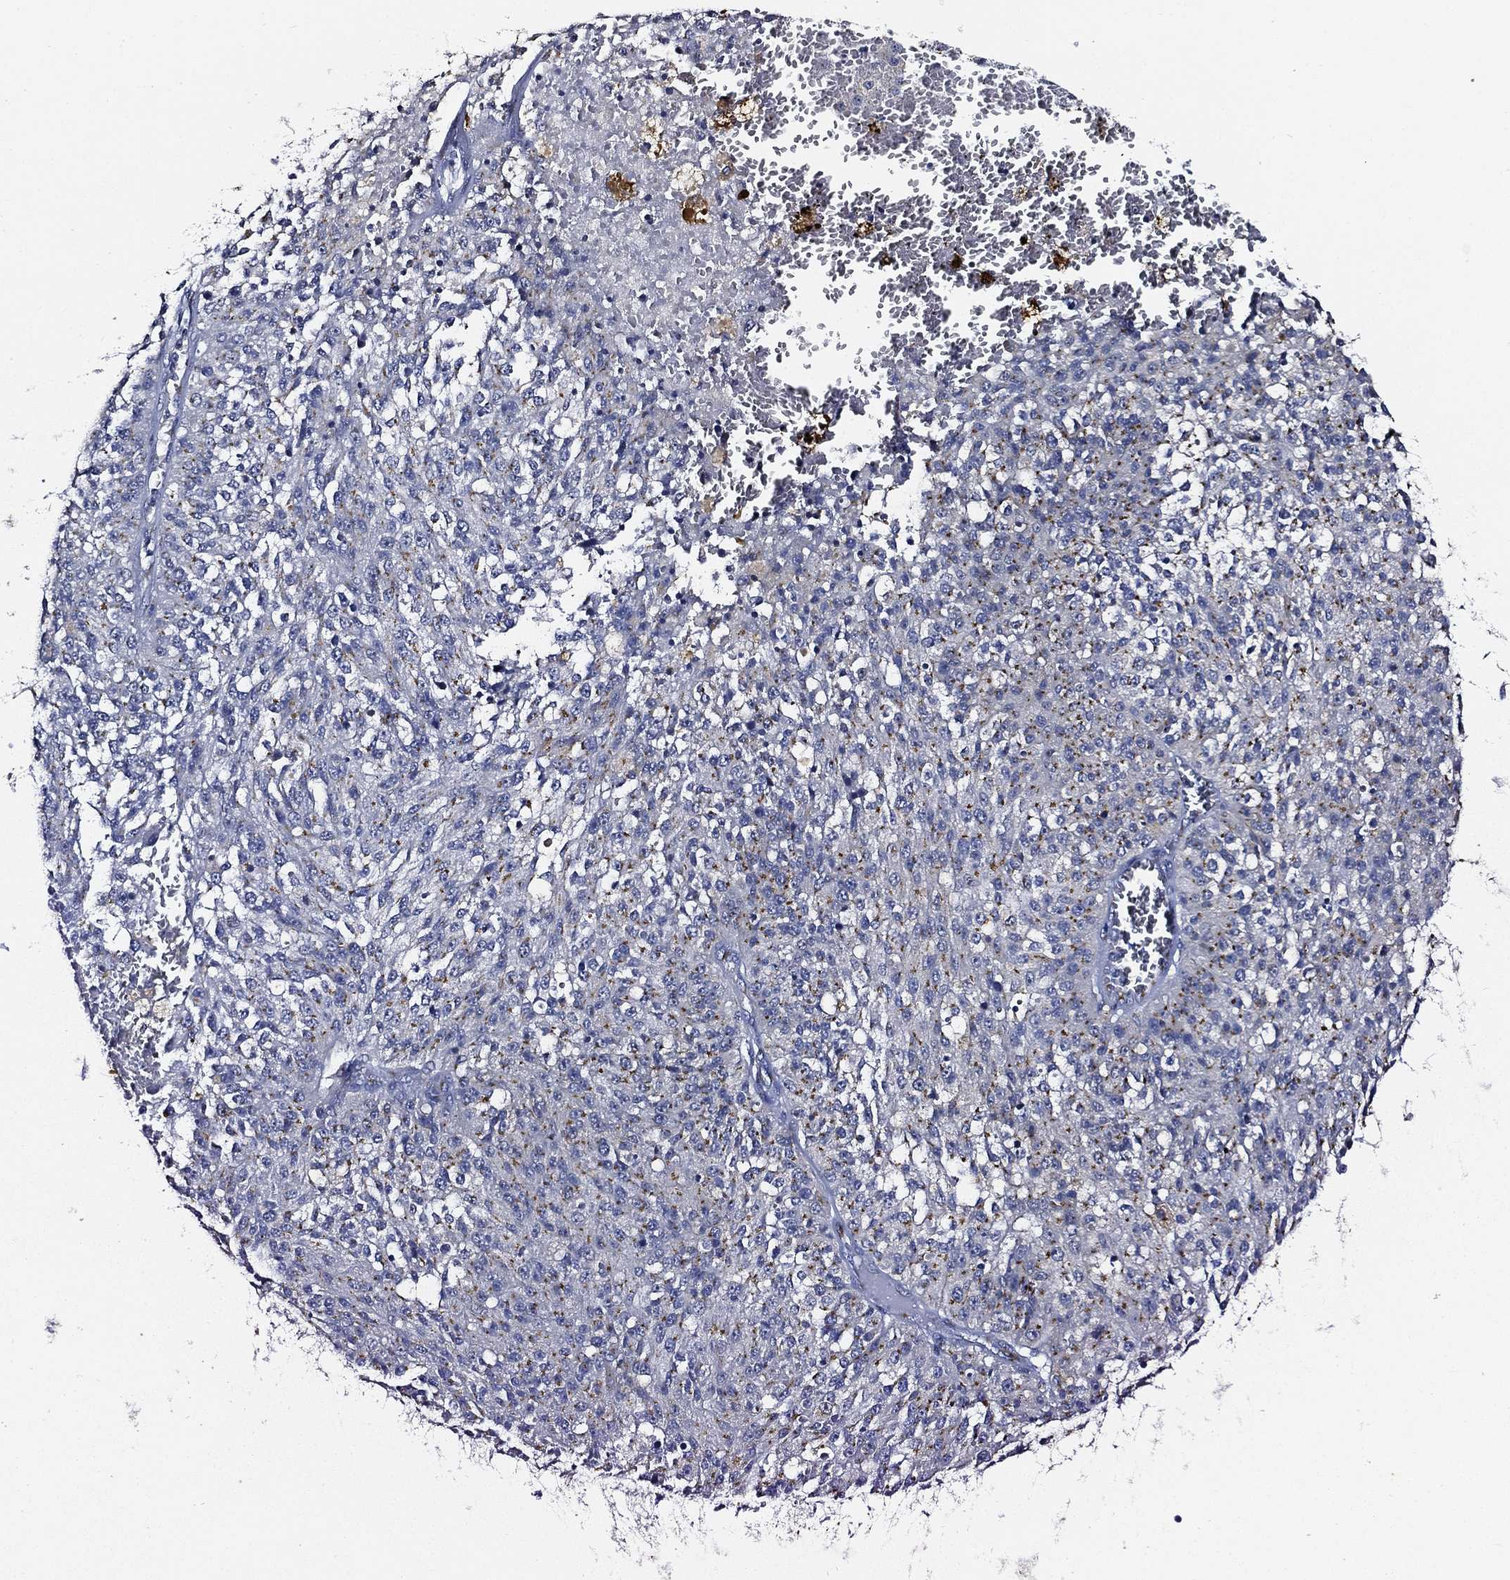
{"staining": {"intensity": "moderate", "quantity": "<25%", "location": "cytoplasmic/membranous"}, "tissue": "melanoma", "cell_type": "Tumor cells", "image_type": "cancer", "snomed": [{"axis": "morphology", "description": "Malignant melanoma, Metastatic site"}, {"axis": "topography", "description": "Lymph node"}], "caption": "Immunohistochemical staining of human melanoma demonstrates low levels of moderate cytoplasmic/membranous protein staining in about <25% of tumor cells.", "gene": "TICAM1", "patient": {"sex": "female", "age": 64}}